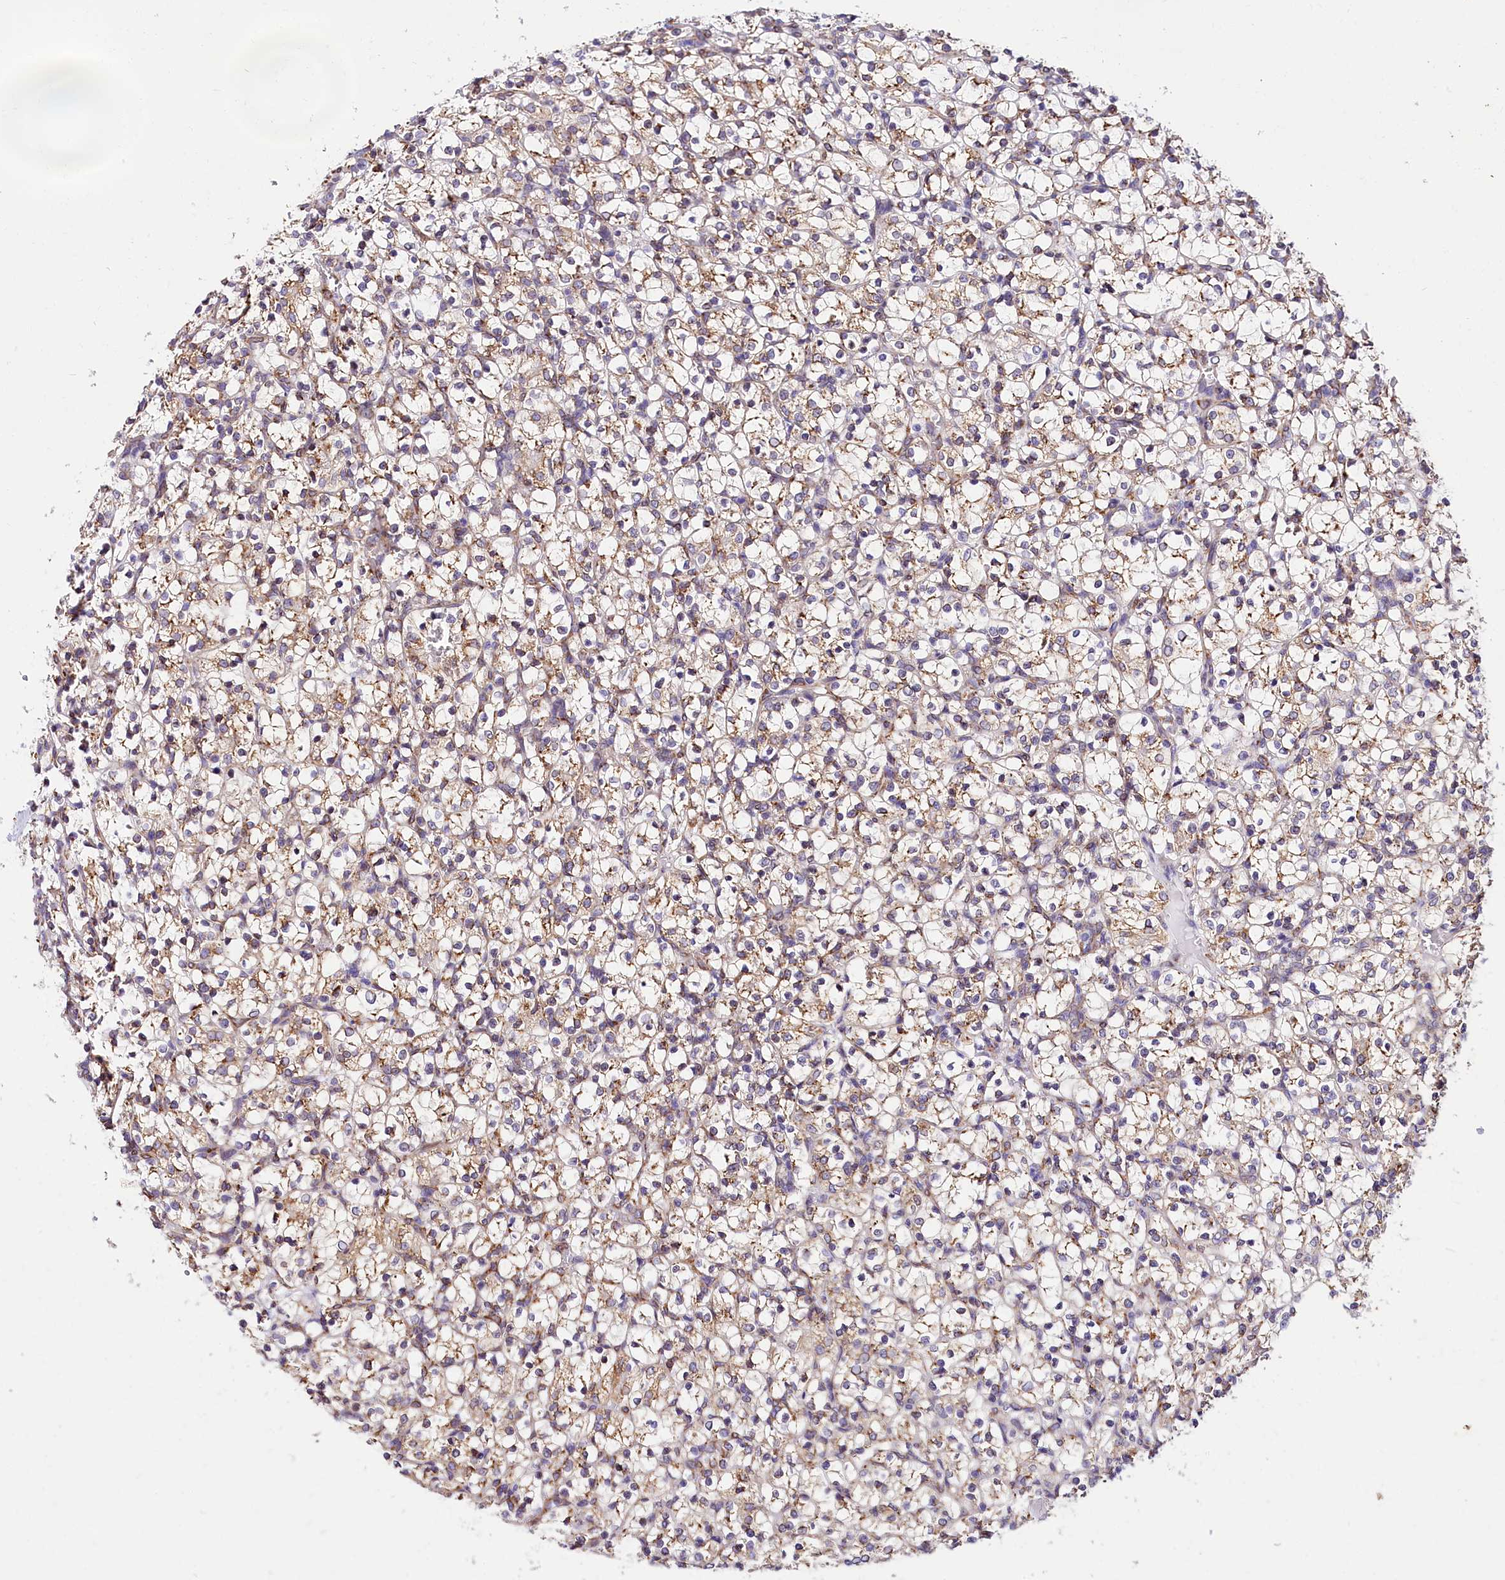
{"staining": {"intensity": "weak", "quantity": "25%-75%", "location": "cytoplasmic/membranous"}, "tissue": "renal cancer", "cell_type": "Tumor cells", "image_type": "cancer", "snomed": [{"axis": "morphology", "description": "Adenocarcinoma, NOS"}, {"axis": "topography", "description": "Kidney"}], "caption": "Renal cancer tissue exhibits weak cytoplasmic/membranous positivity in approximately 25%-75% of tumor cells (IHC, brightfield microscopy, high magnification).", "gene": "ITGA1", "patient": {"sex": "female", "age": 69}}